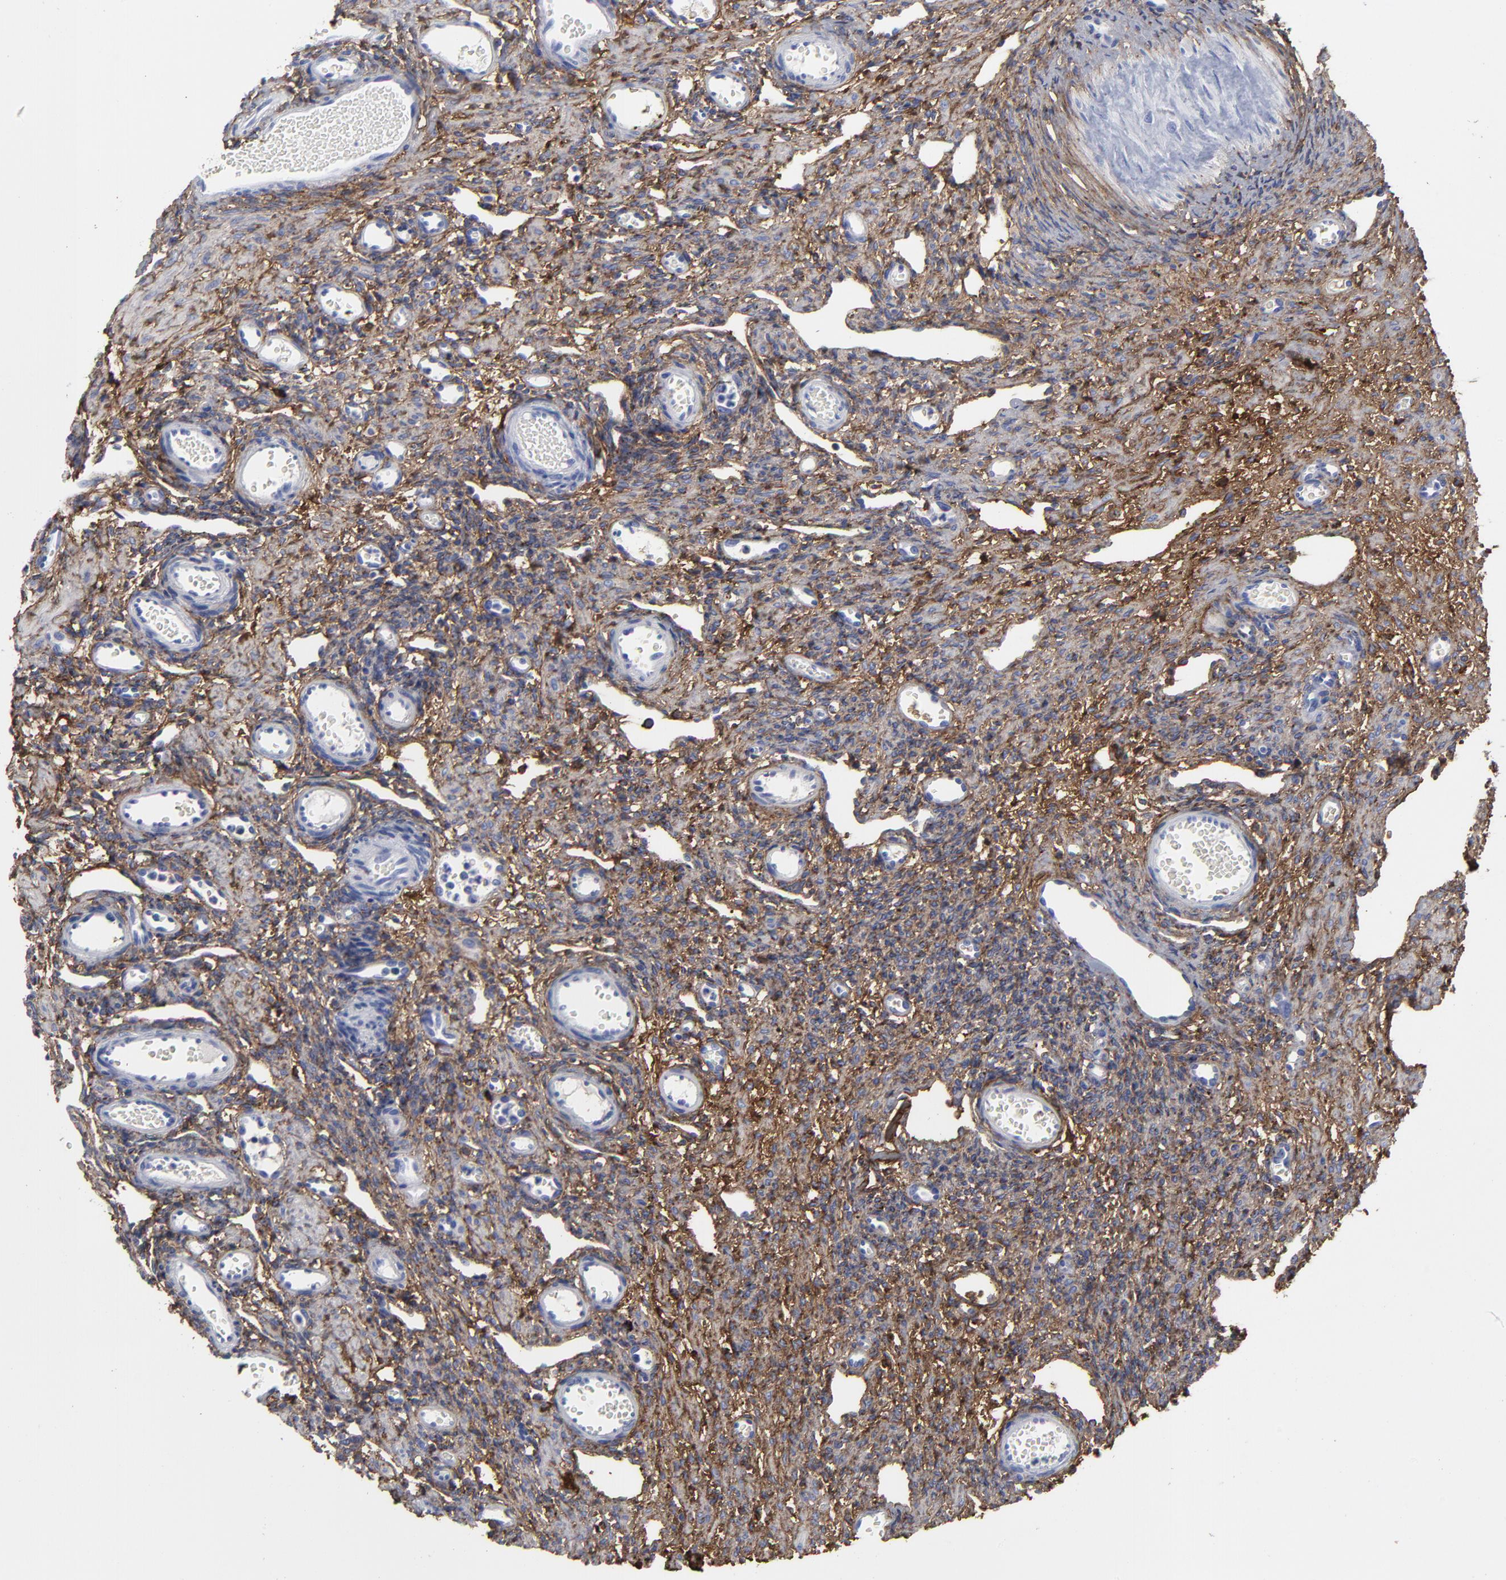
{"staining": {"intensity": "negative", "quantity": "none", "location": "none"}, "tissue": "ovary", "cell_type": "Follicle cells", "image_type": "normal", "snomed": [{"axis": "morphology", "description": "Normal tissue, NOS"}, {"axis": "topography", "description": "Ovary"}], "caption": "This is an immunohistochemistry image of benign ovary. There is no staining in follicle cells.", "gene": "DCN", "patient": {"sex": "female", "age": 33}}